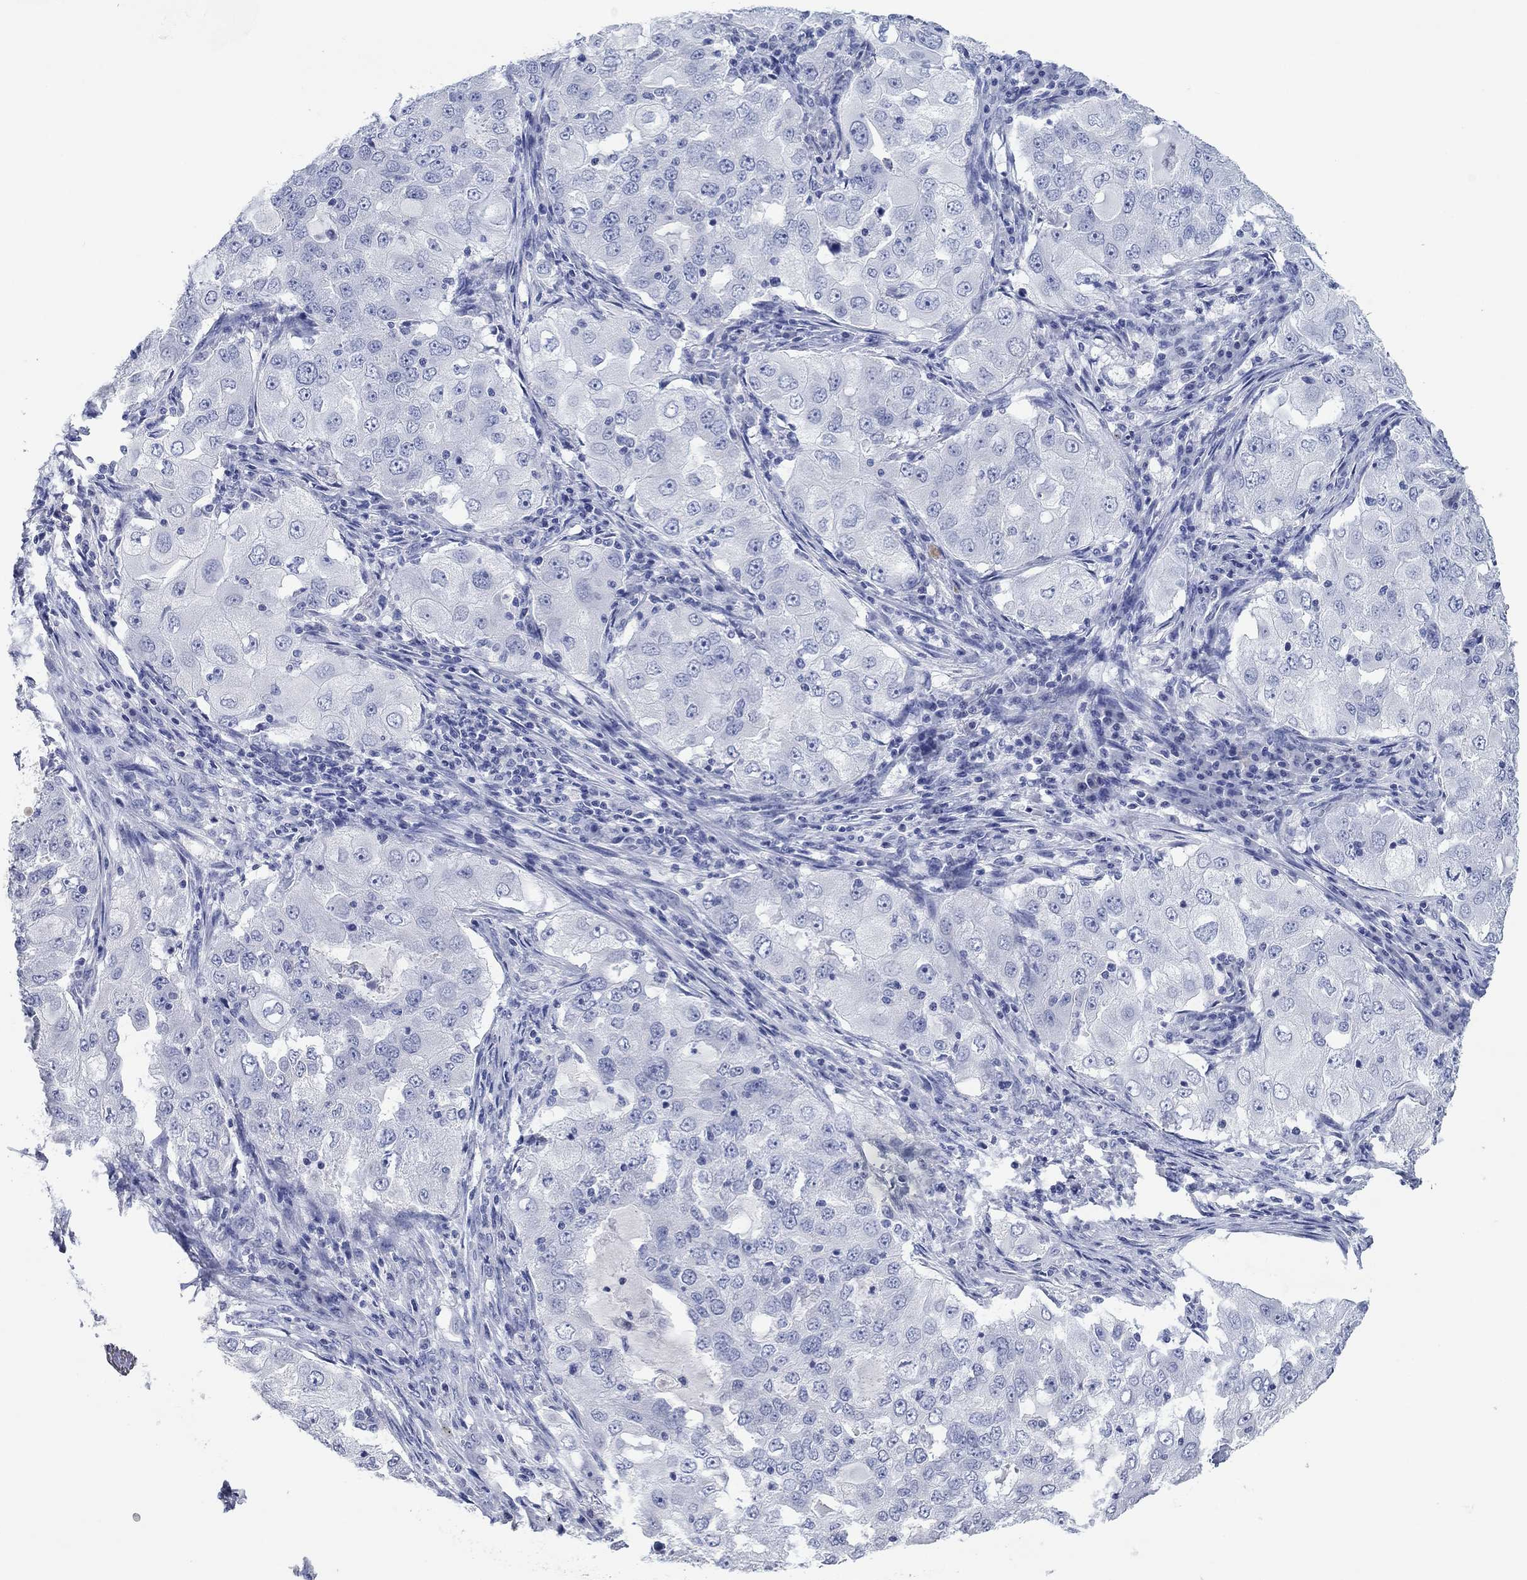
{"staining": {"intensity": "negative", "quantity": "none", "location": "none"}, "tissue": "lung cancer", "cell_type": "Tumor cells", "image_type": "cancer", "snomed": [{"axis": "morphology", "description": "Adenocarcinoma, NOS"}, {"axis": "topography", "description": "Lung"}], "caption": "This is an IHC histopathology image of human lung cancer (adenocarcinoma). There is no positivity in tumor cells.", "gene": "POU5F1", "patient": {"sex": "female", "age": 61}}